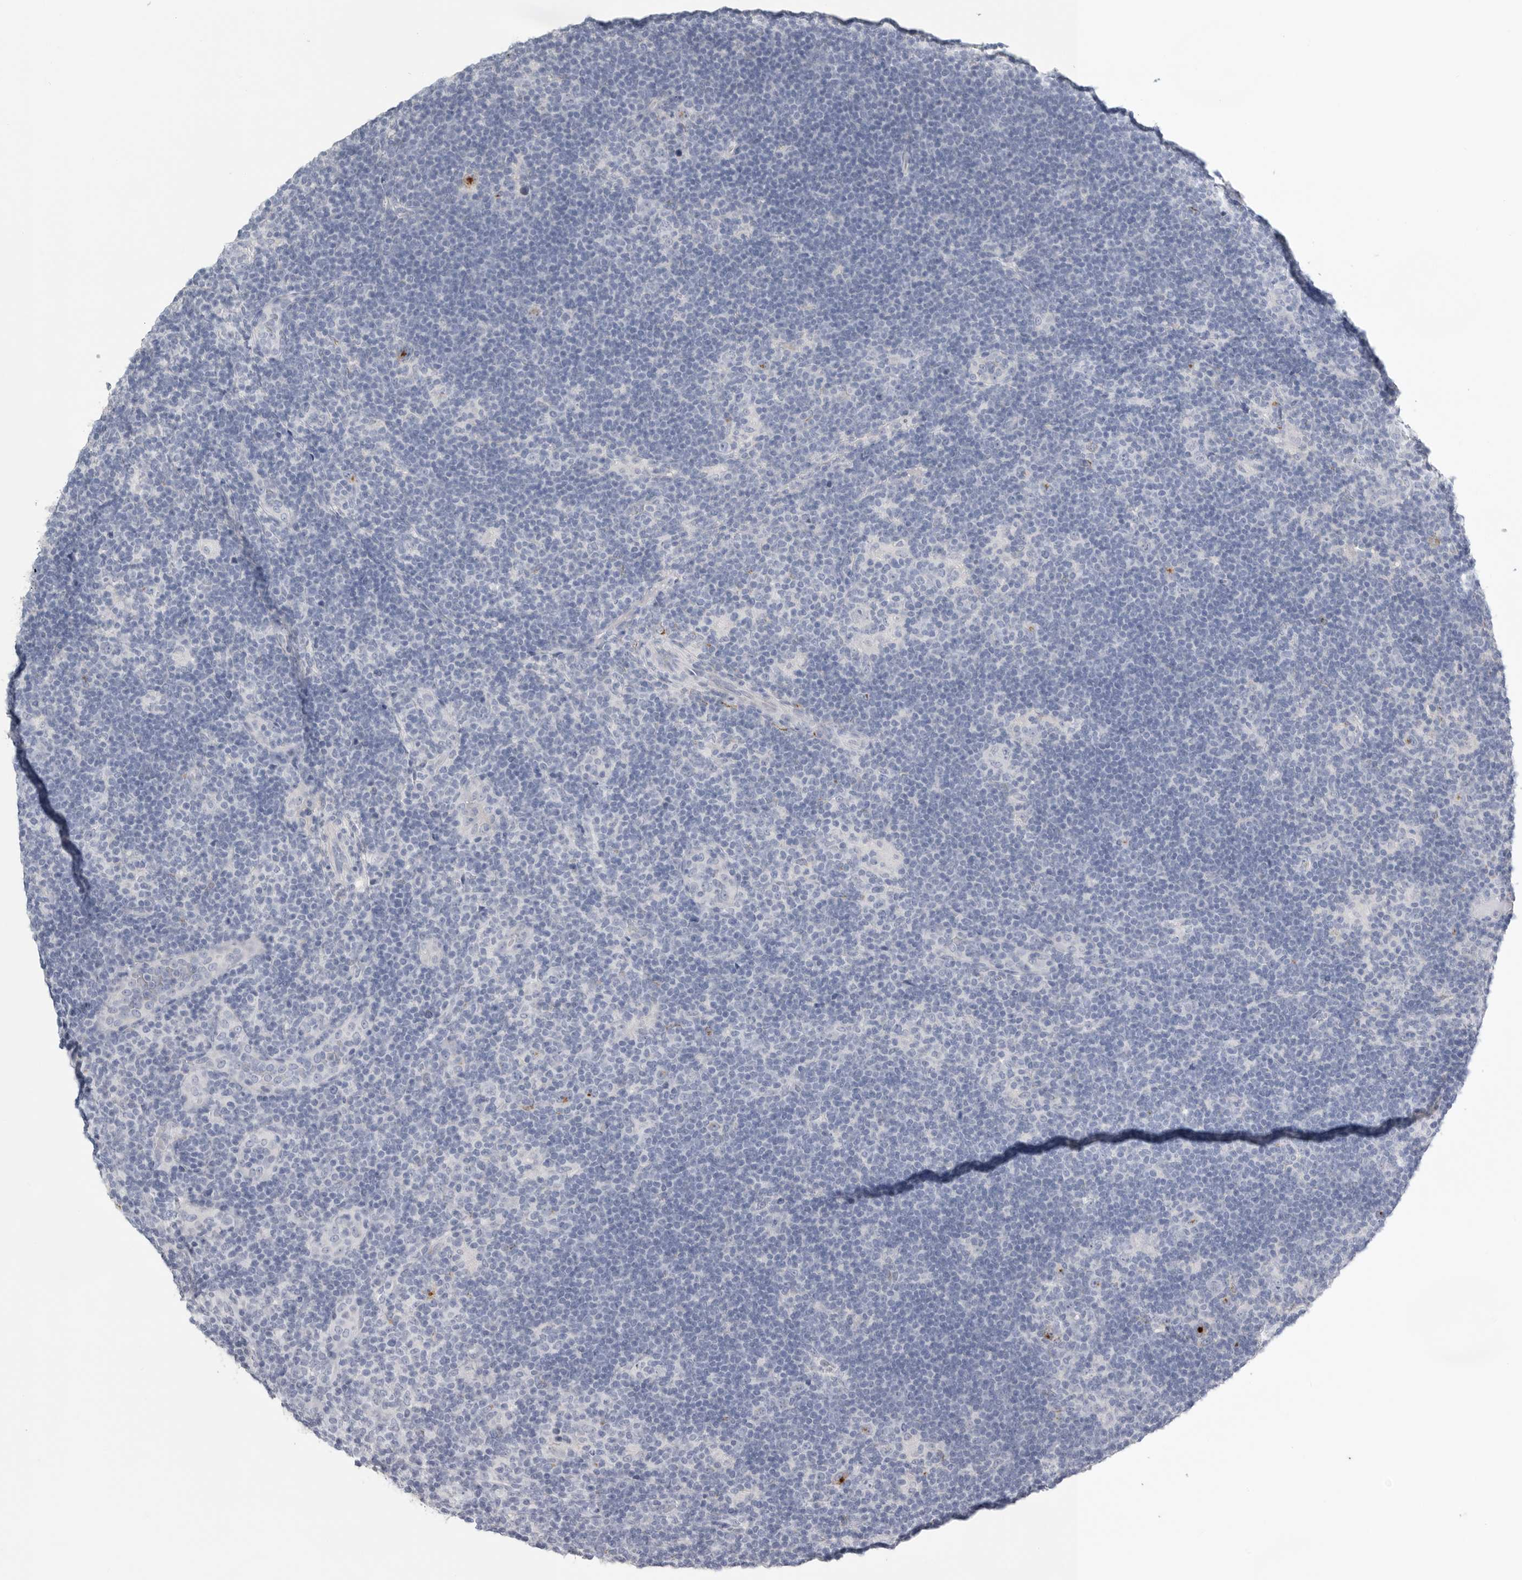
{"staining": {"intensity": "moderate", "quantity": "<25%", "location": "cytoplasmic/membranous"}, "tissue": "lymphoma", "cell_type": "Tumor cells", "image_type": "cancer", "snomed": [{"axis": "morphology", "description": "Hodgkin's disease, NOS"}, {"axis": "topography", "description": "Lymph node"}], "caption": "An immunohistochemistry photomicrograph of tumor tissue is shown. Protein staining in brown highlights moderate cytoplasmic/membranous positivity in Hodgkin's disease within tumor cells.", "gene": "TIMP1", "patient": {"sex": "female", "age": 57}}